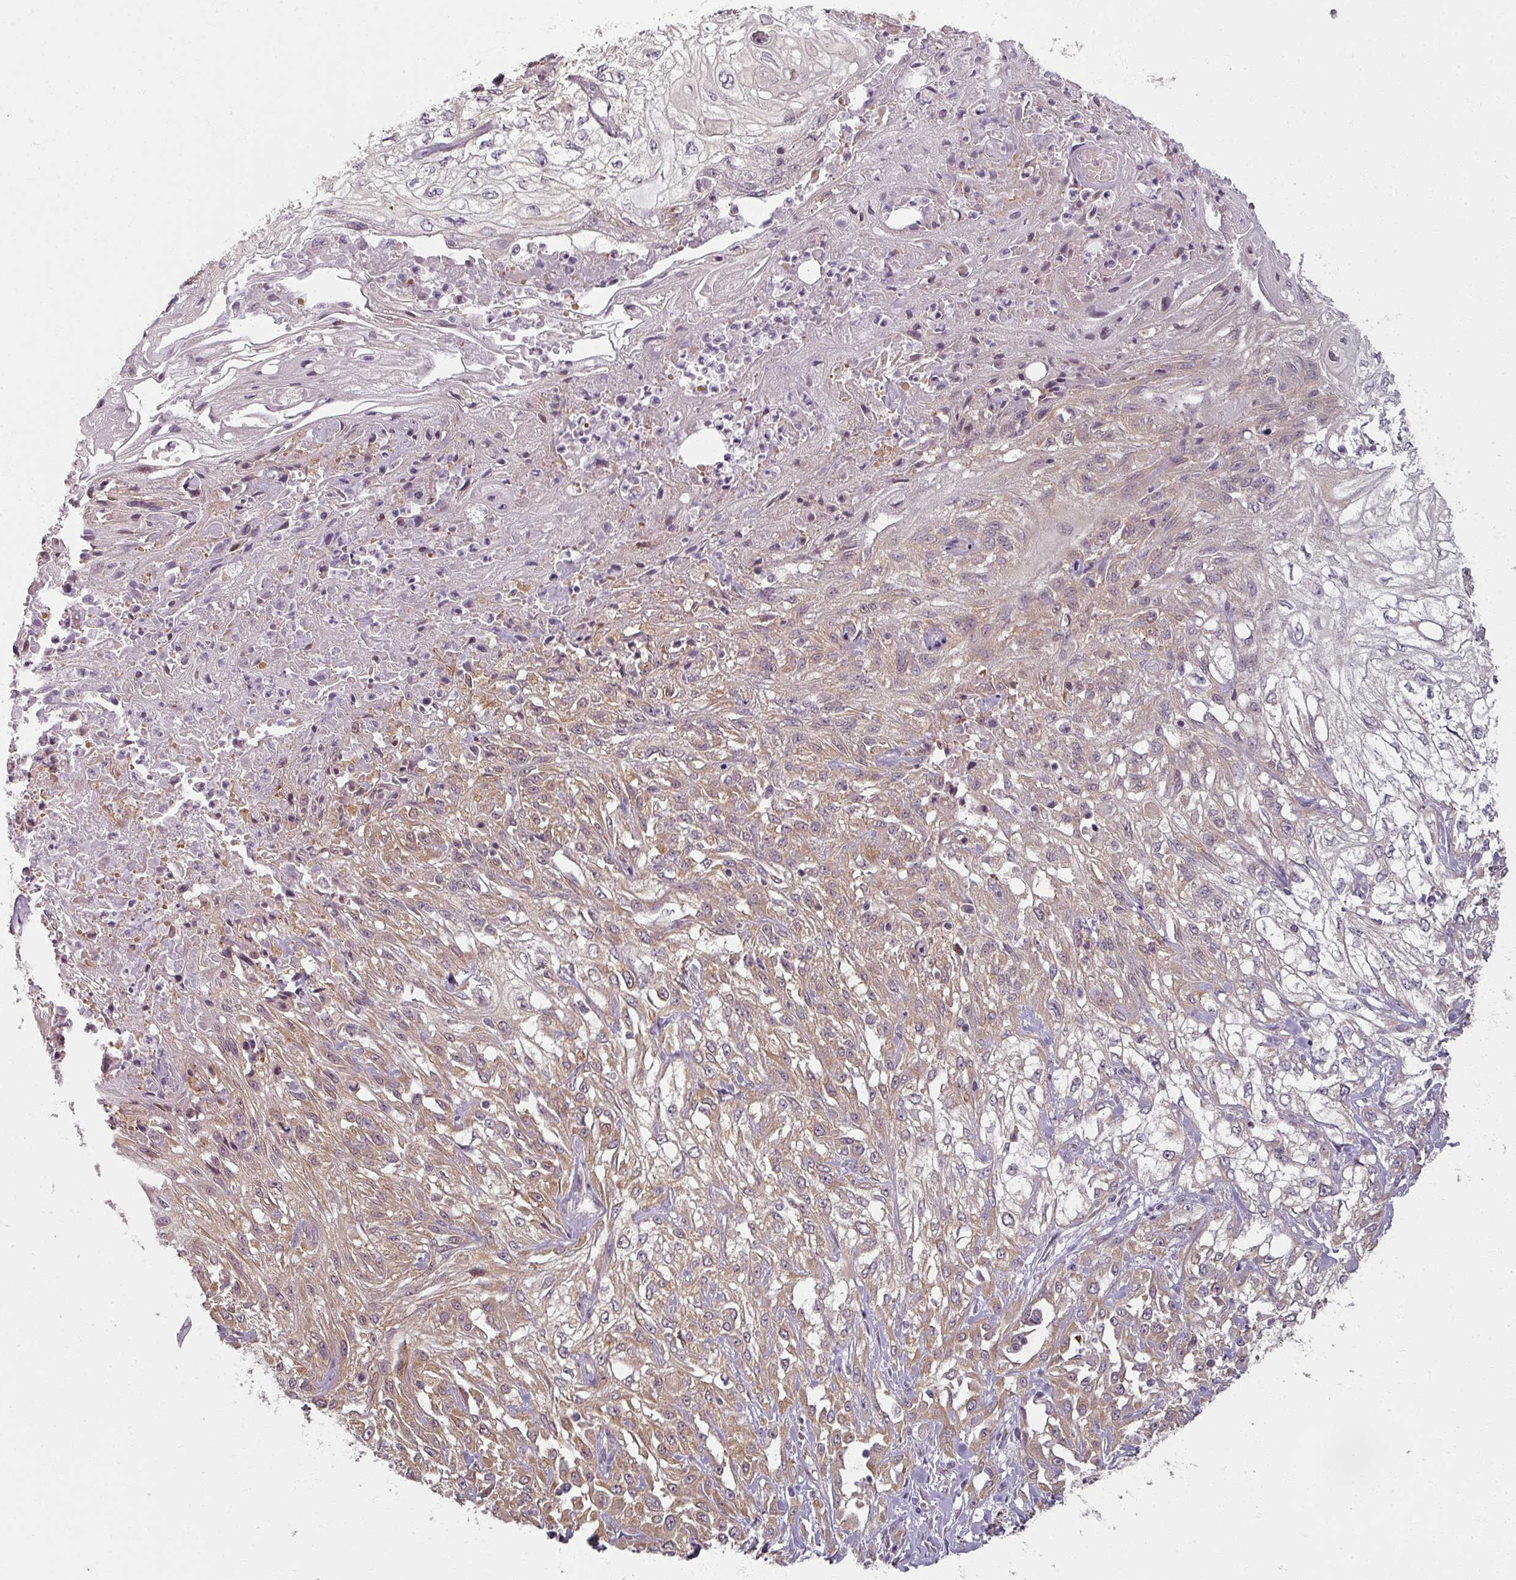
{"staining": {"intensity": "moderate", "quantity": "25%-75%", "location": "cytoplasmic/membranous"}, "tissue": "skin cancer", "cell_type": "Tumor cells", "image_type": "cancer", "snomed": [{"axis": "morphology", "description": "Squamous cell carcinoma, NOS"}, {"axis": "morphology", "description": "Squamous cell carcinoma, metastatic, NOS"}, {"axis": "topography", "description": "Skin"}, {"axis": "topography", "description": "Lymph node"}], "caption": "There is medium levels of moderate cytoplasmic/membranous expression in tumor cells of skin squamous cell carcinoma, as demonstrated by immunohistochemical staining (brown color).", "gene": "AGPAT4", "patient": {"sex": "male", "age": 75}}